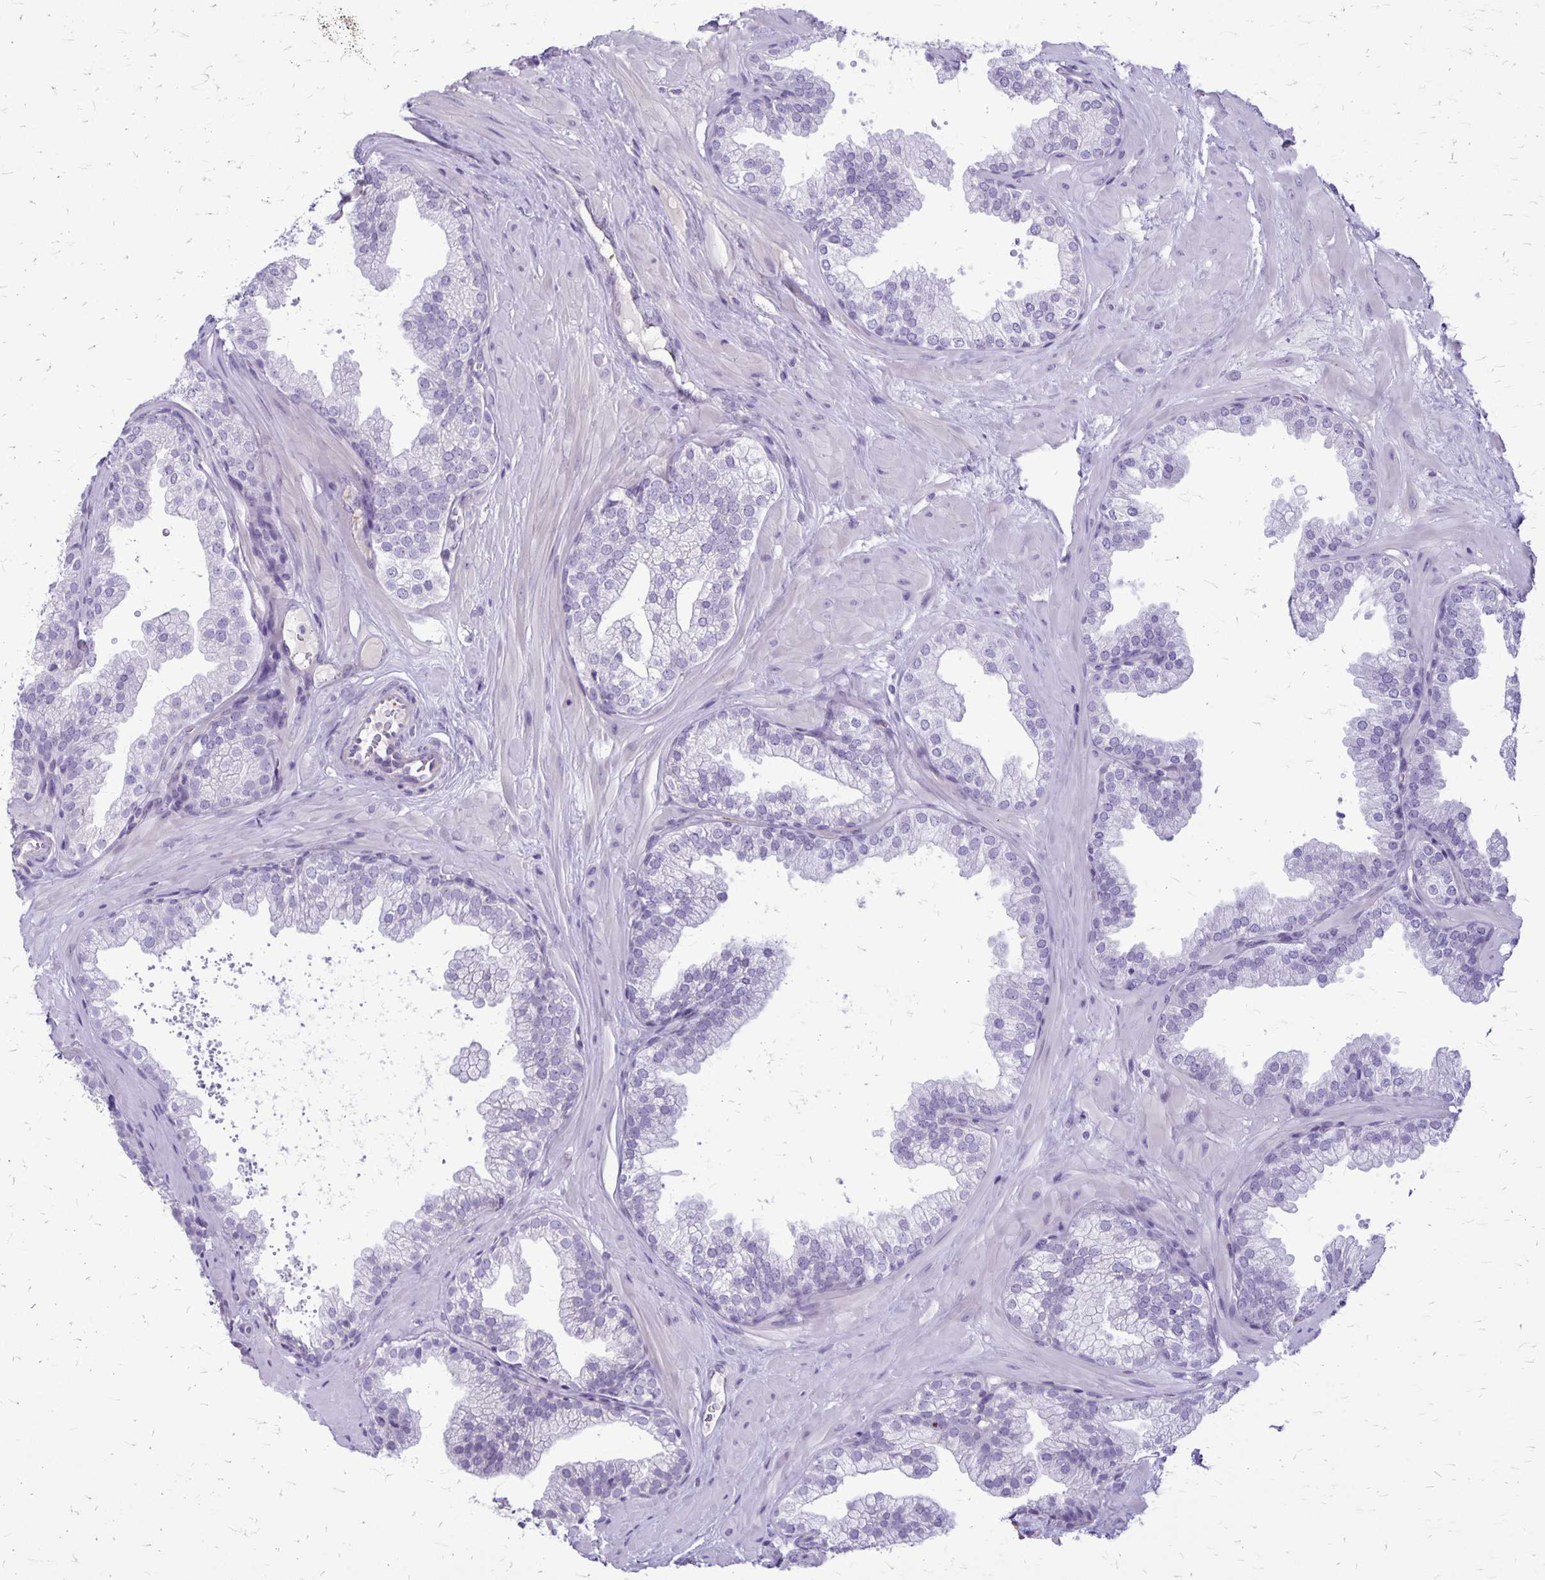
{"staining": {"intensity": "negative", "quantity": "none", "location": "none"}, "tissue": "prostate", "cell_type": "Glandular cells", "image_type": "normal", "snomed": [{"axis": "morphology", "description": "Normal tissue, NOS"}, {"axis": "topography", "description": "Prostate"}], "caption": "This photomicrograph is of unremarkable prostate stained with IHC to label a protein in brown with the nuclei are counter-stained blue. There is no positivity in glandular cells. (DAB (3,3'-diaminobenzidine) immunohistochemistry (IHC) with hematoxylin counter stain).", "gene": "GP9", "patient": {"sex": "male", "age": 37}}